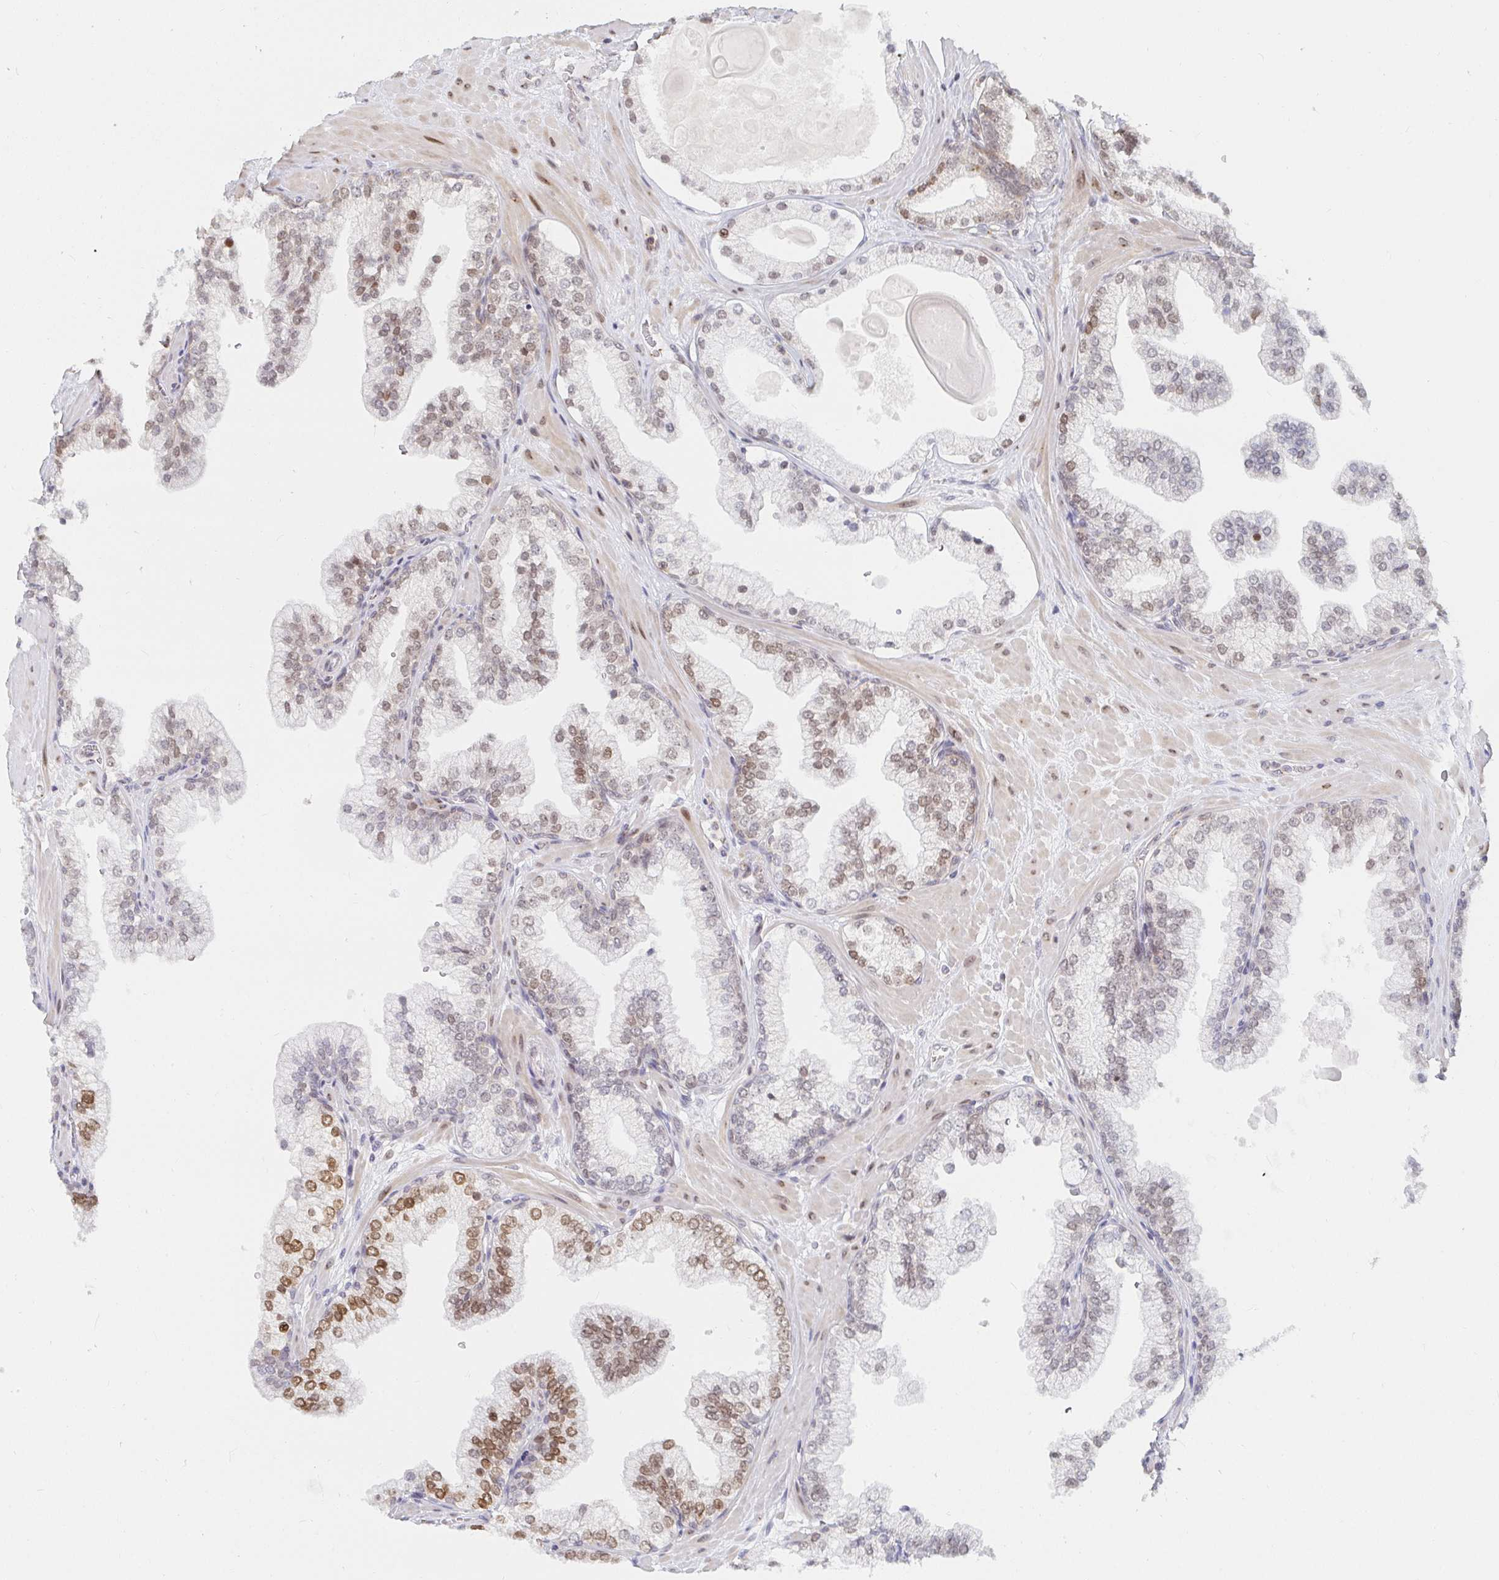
{"staining": {"intensity": "moderate", "quantity": "25%-75%", "location": "nuclear"}, "tissue": "prostate", "cell_type": "Glandular cells", "image_type": "normal", "snomed": [{"axis": "morphology", "description": "Normal tissue, NOS"}, {"axis": "topography", "description": "Prostate"}, {"axis": "topography", "description": "Peripheral nerve tissue"}], "caption": "Protein staining by immunohistochemistry (IHC) displays moderate nuclear positivity in approximately 25%-75% of glandular cells in normal prostate. The protein is shown in brown color, while the nuclei are stained blue.", "gene": "CHD2", "patient": {"sex": "male", "age": 61}}